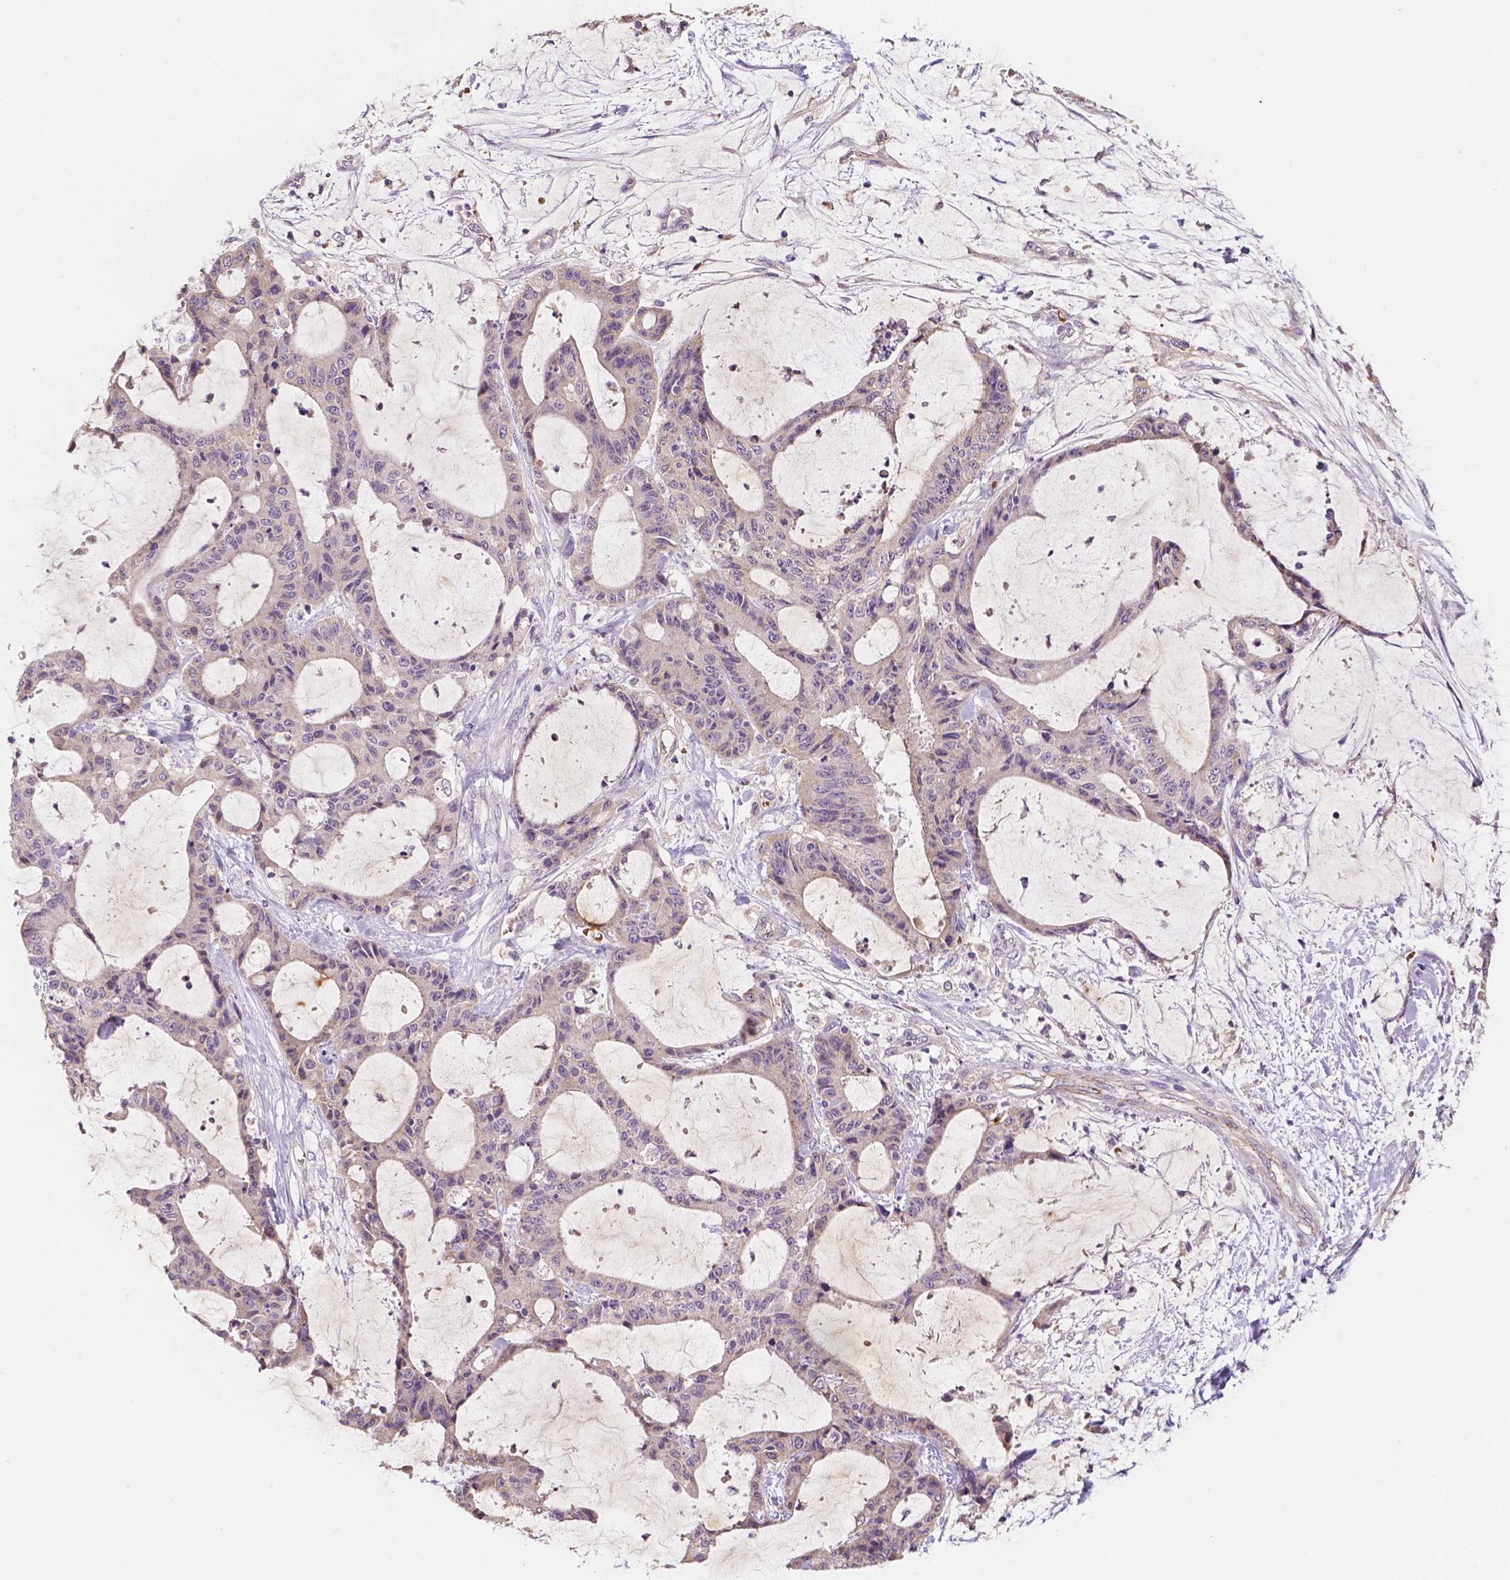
{"staining": {"intensity": "negative", "quantity": "none", "location": "none"}, "tissue": "liver cancer", "cell_type": "Tumor cells", "image_type": "cancer", "snomed": [{"axis": "morphology", "description": "Cholangiocarcinoma"}, {"axis": "topography", "description": "Liver"}], "caption": "Protein analysis of liver cancer (cholangiocarcinoma) displays no significant positivity in tumor cells.", "gene": "SLC22A4", "patient": {"sex": "female", "age": 73}}